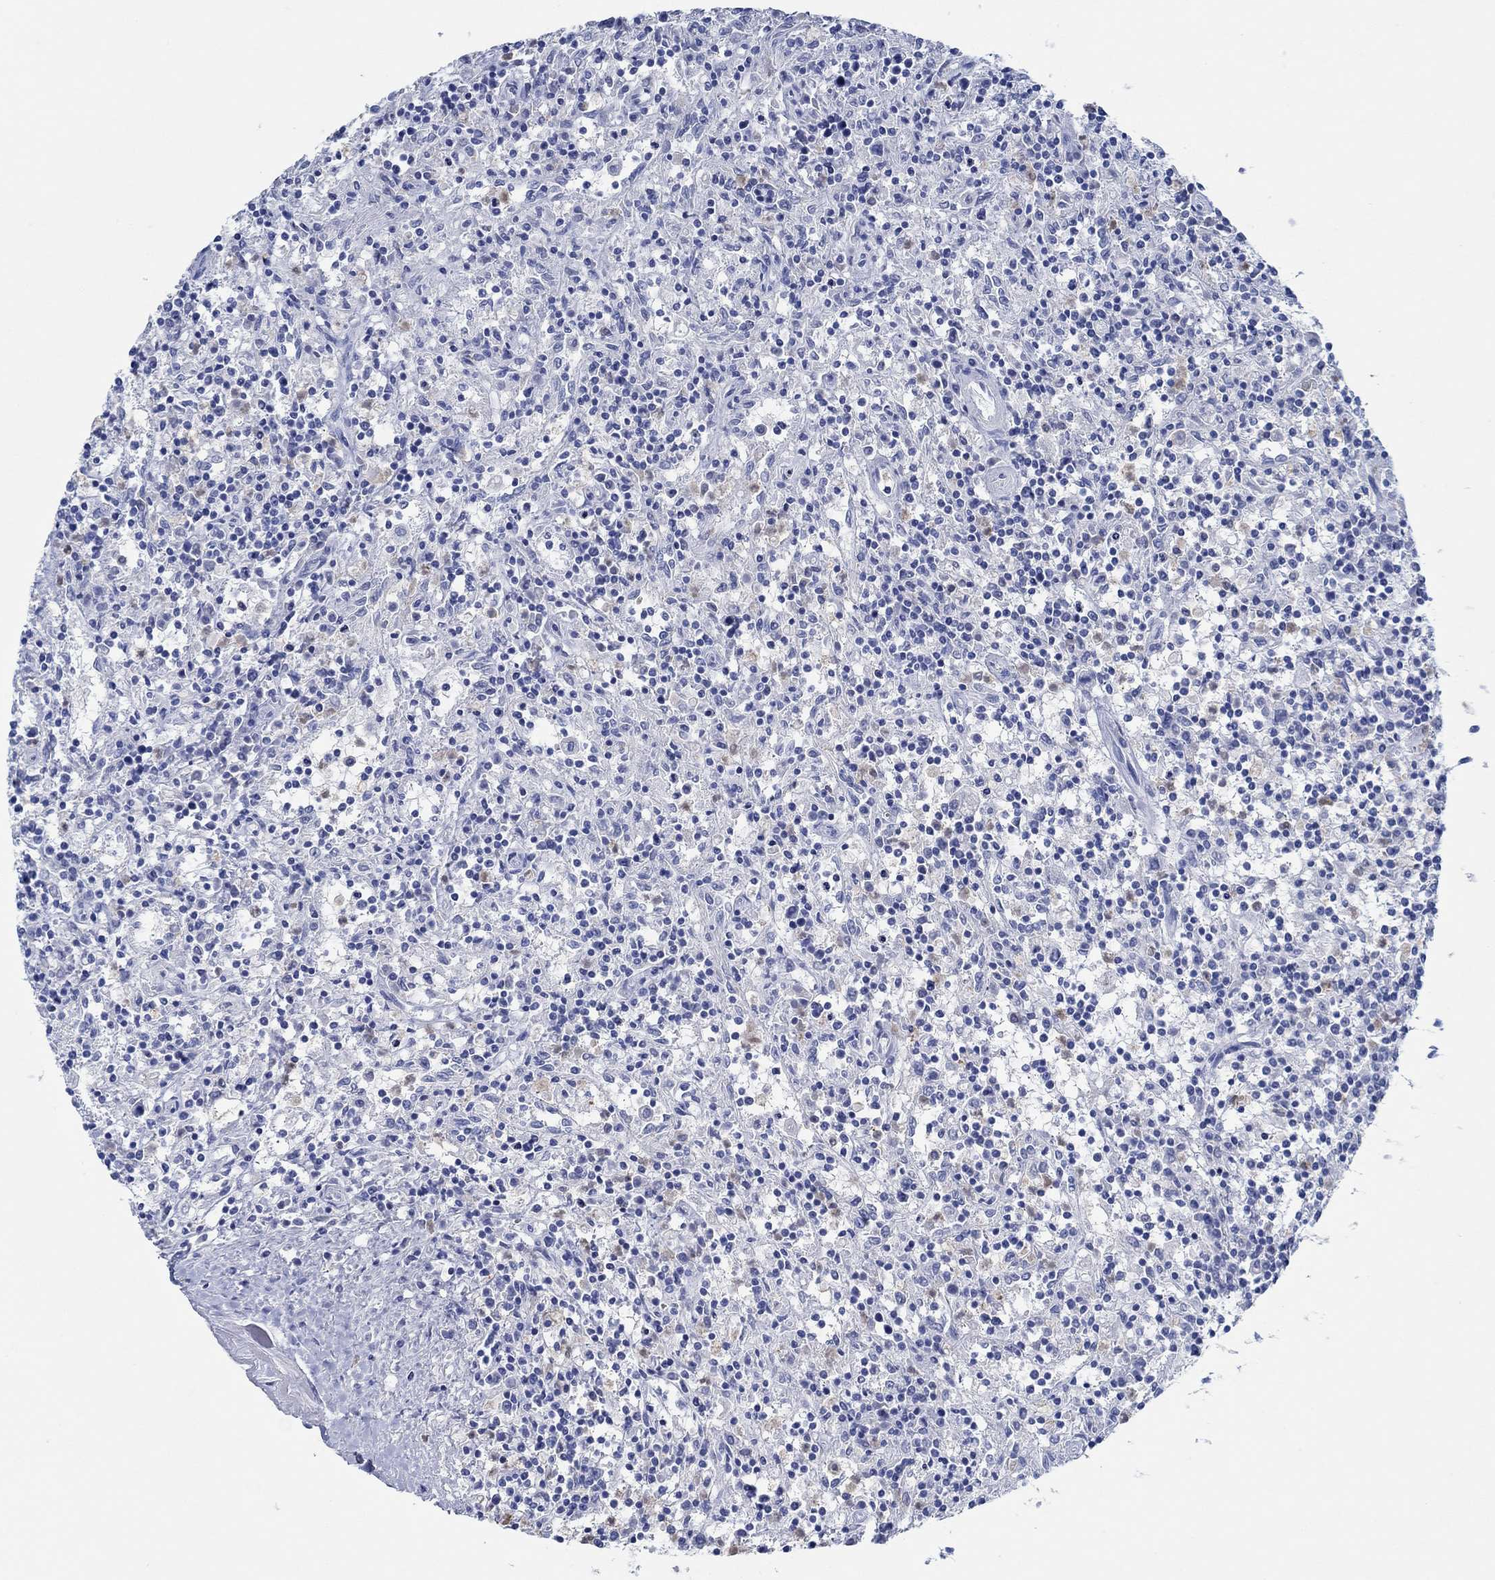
{"staining": {"intensity": "negative", "quantity": "none", "location": "none"}, "tissue": "lymphoma", "cell_type": "Tumor cells", "image_type": "cancer", "snomed": [{"axis": "morphology", "description": "Malignant lymphoma, non-Hodgkin's type, Low grade"}, {"axis": "topography", "description": "Spleen"}], "caption": "A micrograph of lymphoma stained for a protein shows no brown staining in tumor cells. (DAB (3,3'-diaminobenzidine) IHC, high magnification).", "gene": "ZNF671", "patient": {"sex": "male", "age": 62}}